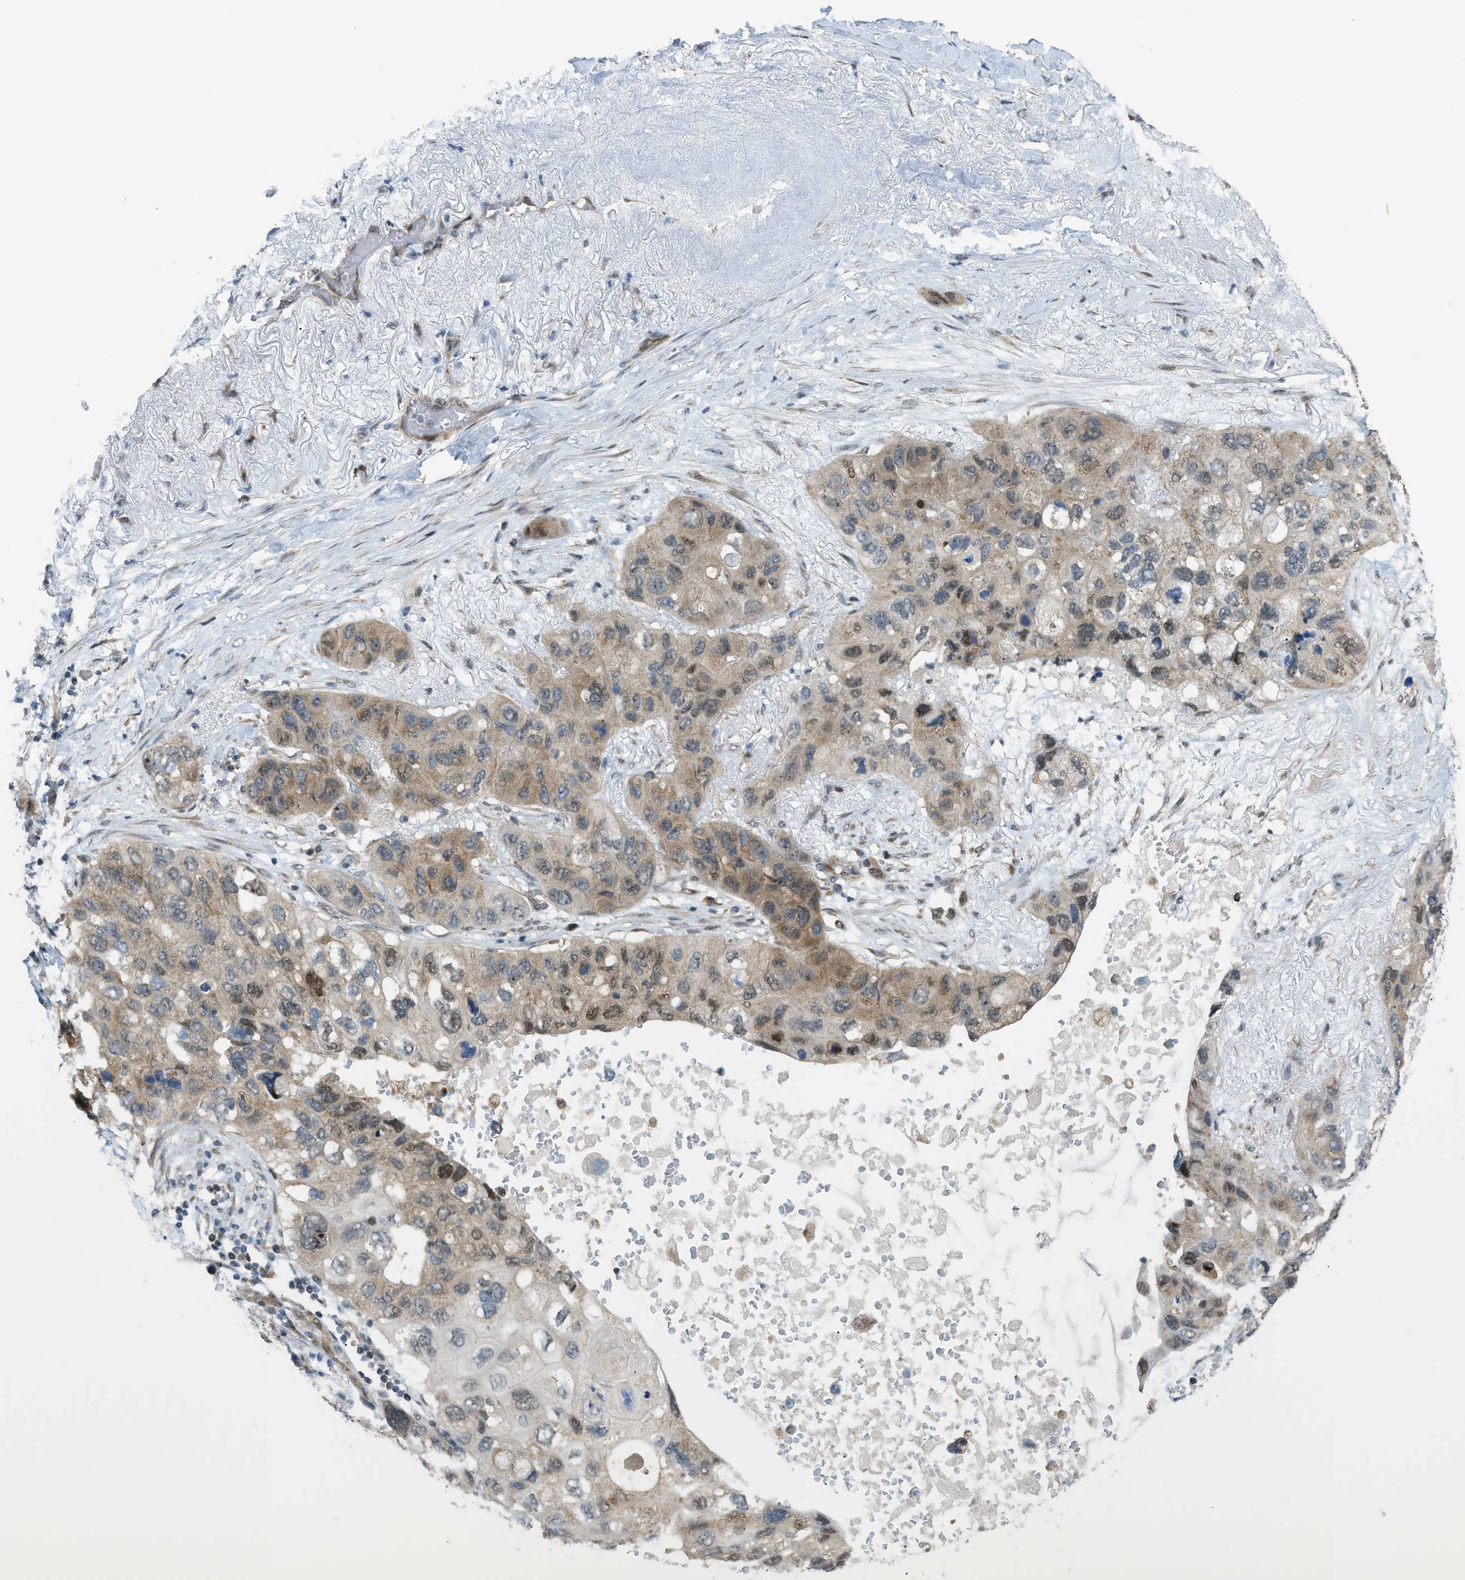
{"staining": {"intensity": "moderate", "quantity": ">75%", "location": "cytoplasmic/membranous,nuclear"}, "tissue": "lung cancer", "cell_type": "Tumor cells", "image_type": "cancer", "snomed": [{"axis": "morphology", "description": "Squamous cell carcinoma, NOS"}, {"axis": "topography", "description": "Lung"}], "caption": "A medium amount of moderate cytoplasmic/membranous and nuclear staining is seen in about >75% of tumor cells in lung cancer tissue. (brown staining indicates protein expression, while blue staining denotes nuclei).", "gene": "CCDC186", "patient": {"sex": "female", "age": 73}}